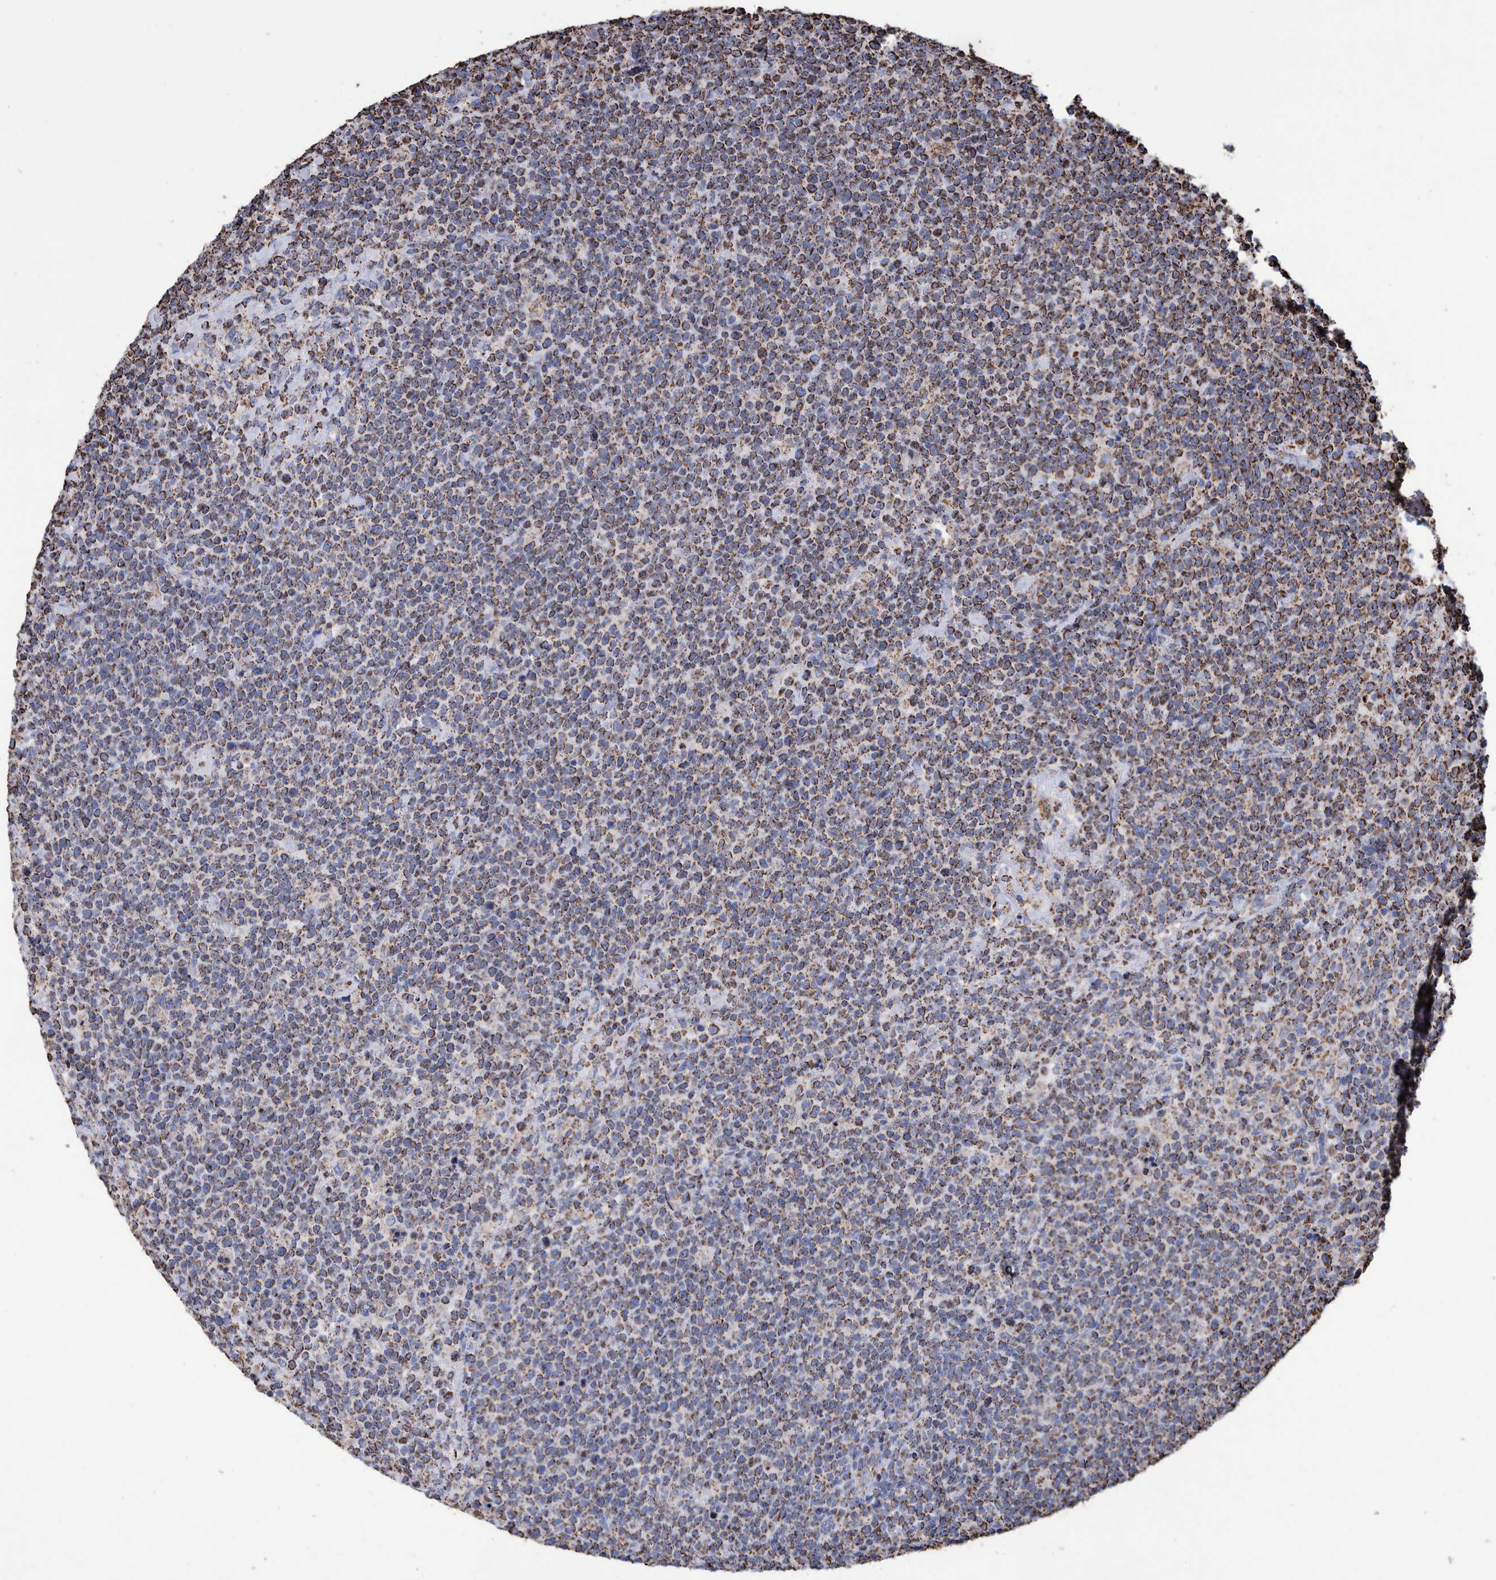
{"staining": {"intensity": "strong", "quantity": ">75%", "location": "cytoplasmic/membranous"}, "tissue": "lymphoma", "cell_type": "Tumor cells", "image_type": "cancer", "snomed": [{"axis": "morphology", "description": "Malignant lymphoma, non-Hodgkin's type, High grade"}, {"axis": "topography", "description": "Lymph node"}], "caption": "Immunohistochemical staining of human high-grade malignant lymphoma, non-Hodgkin's type reveals high levels of strong cytoplasmic/membranous protein positivity in about >75% of tumor cells. (DAB = brown stain, brightfield microscopy at high magnification).", "gene": "VPS26C", "patient": {"sex": "male", "age": 61}}